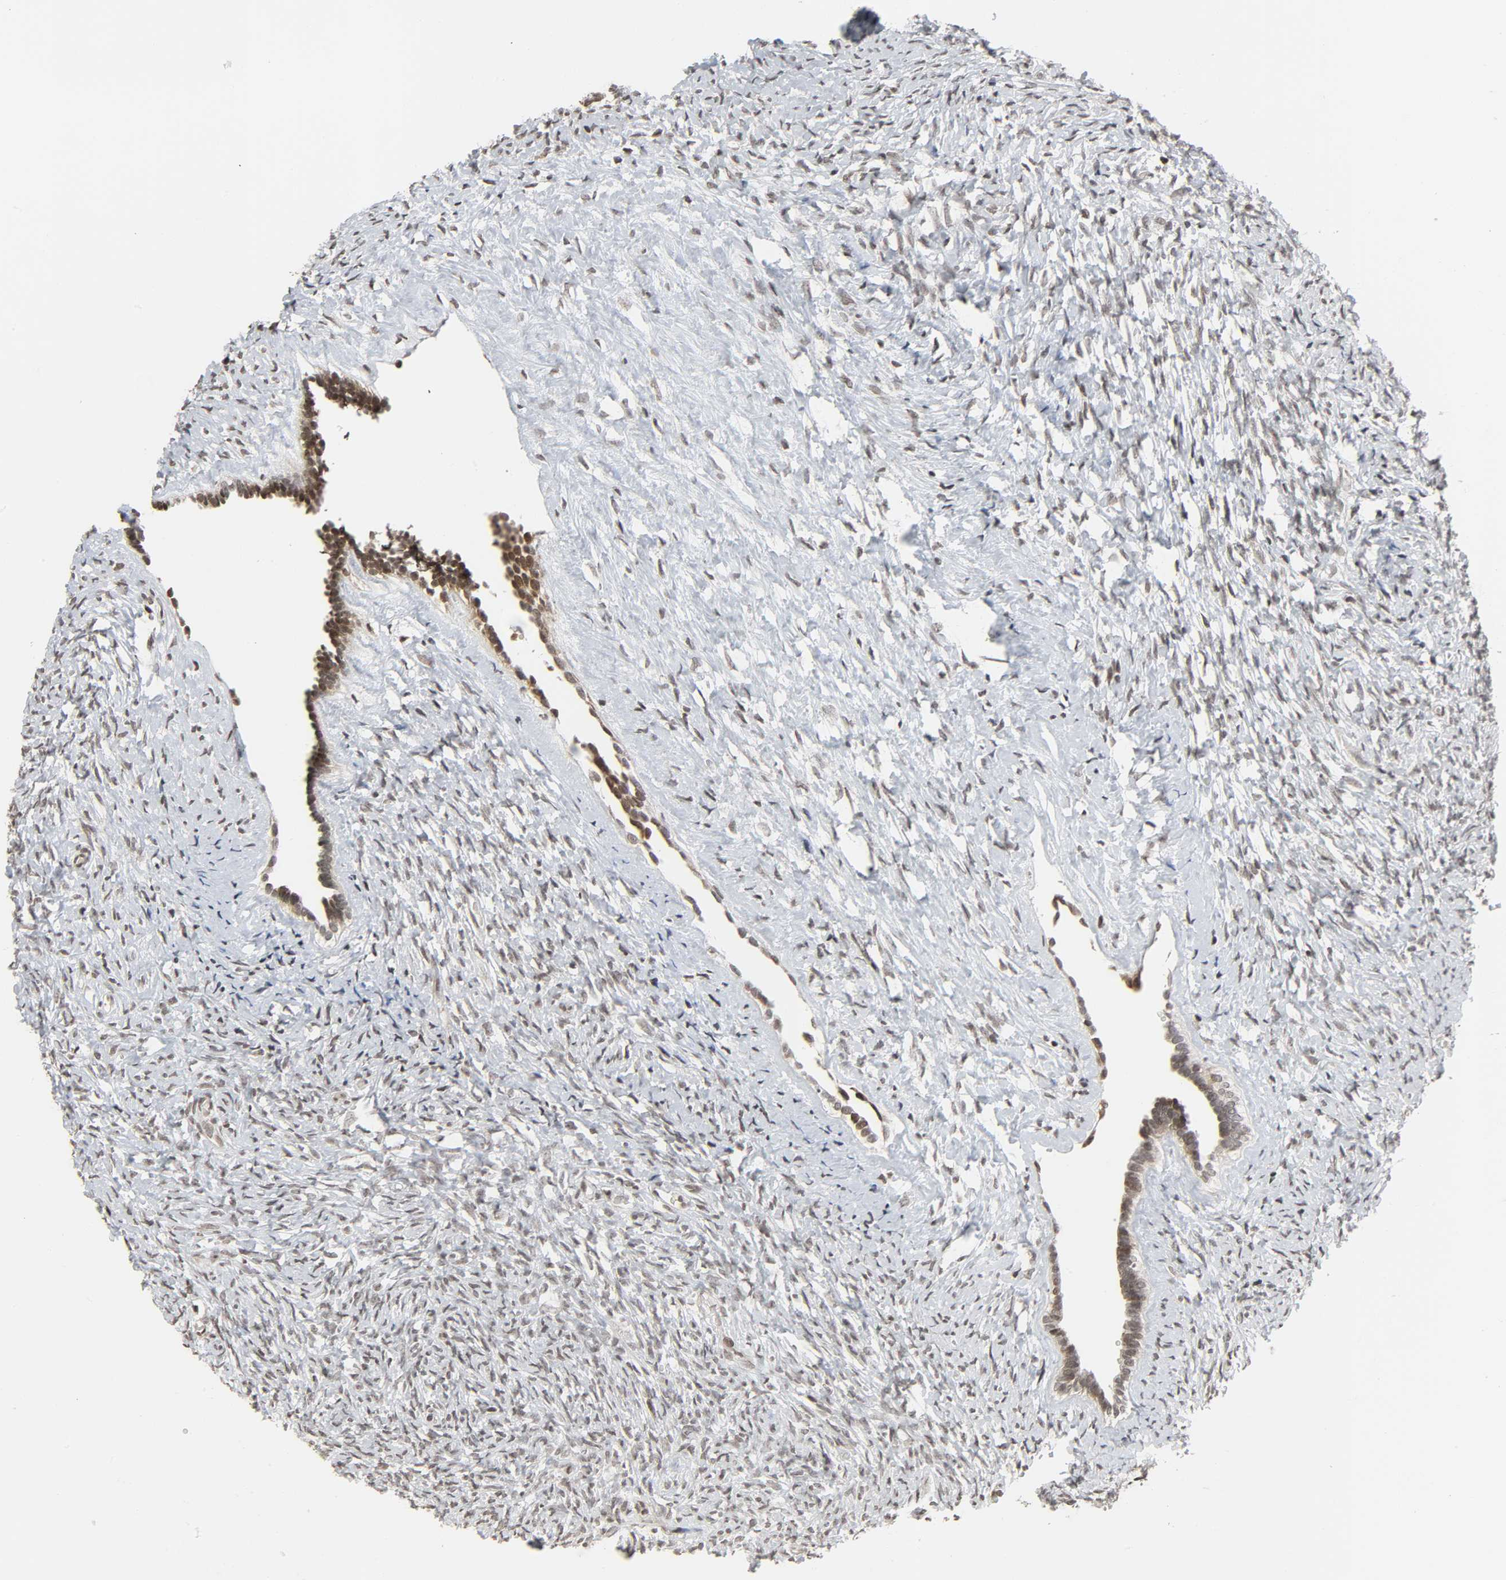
{"staining": {"intensity": "moderate", "quantity": ">75%", "location": "nuclear"}, "tissue": "ovary", "cell_type": "Follicle cells", "image_type": "normal", "snomed": [{"axis": "morphology", "description": "Normal tissue, NOS"}, {"axis": "topography", "description": "Ovary"}], "caption": "Ovary stained for a protein reveals moderate nuclear positivity in follicle cells. (Stains: DAB in brown, nuclei in blue, Microscopy: brightfield microscopy at high magnification).", "gene": "XRCC1", "patient": {"sex": "female", "age": 35}}